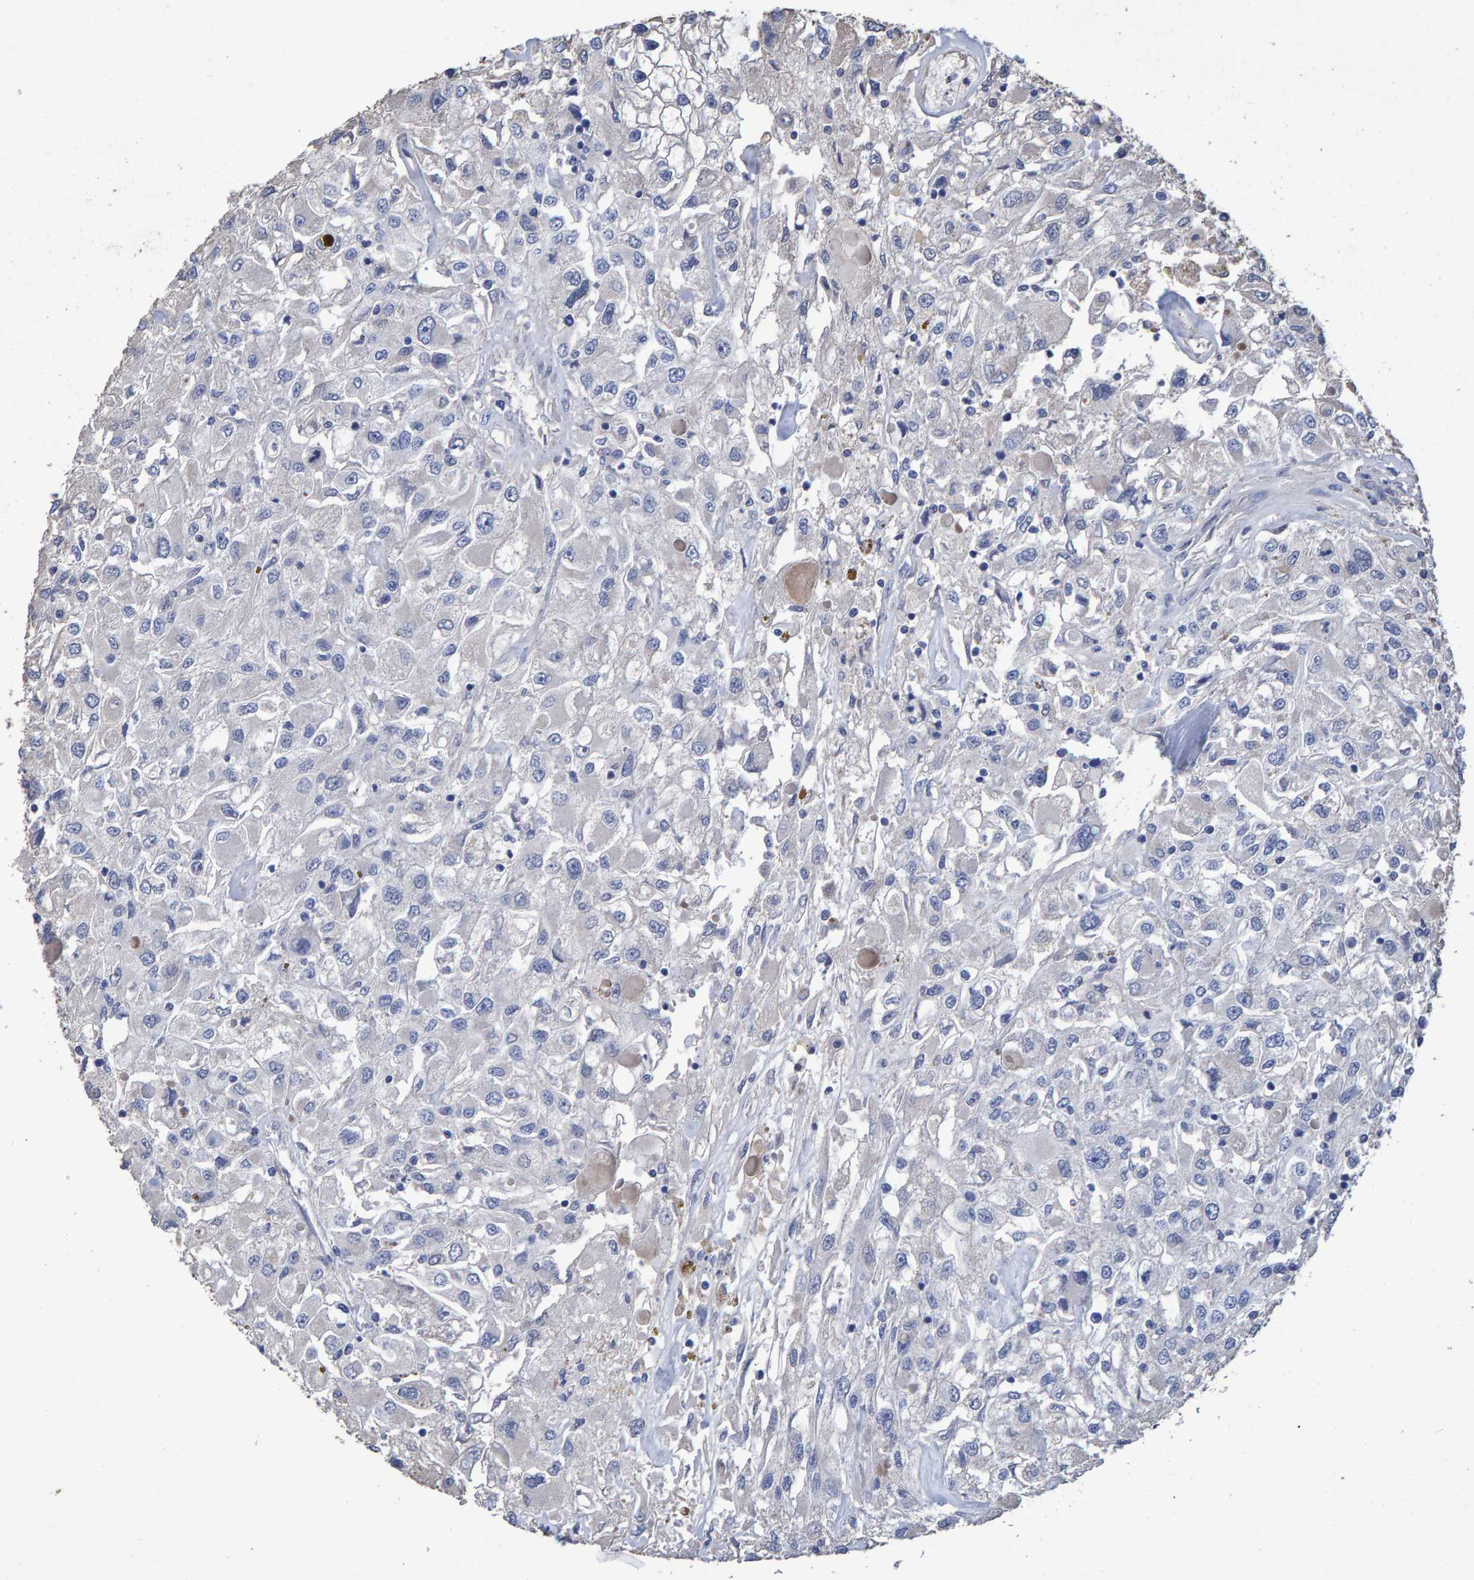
{"staining": {"intensity": "negative", "quantity": "none", "location": "none"}, "tissue": "renal cancer", "cell_type": "Tumor cells", "image_type": "cancer", "snomed": [{"axis": "morphology", "description": "Adenocarcinoma, NOS"}, {"axis": "topography", "description": "Kidney"}], "caption": "Histopathology image shows no protein staining in tumor cells of renal cancer tissue. (Stains: DAB immunohistochemistry (IHC) with hematoxylin counter stain, Microscopy: brightfield microscopy at high magnification).", "gene": "HEMGN", "patient": {"sex": "female", "age": 52}}